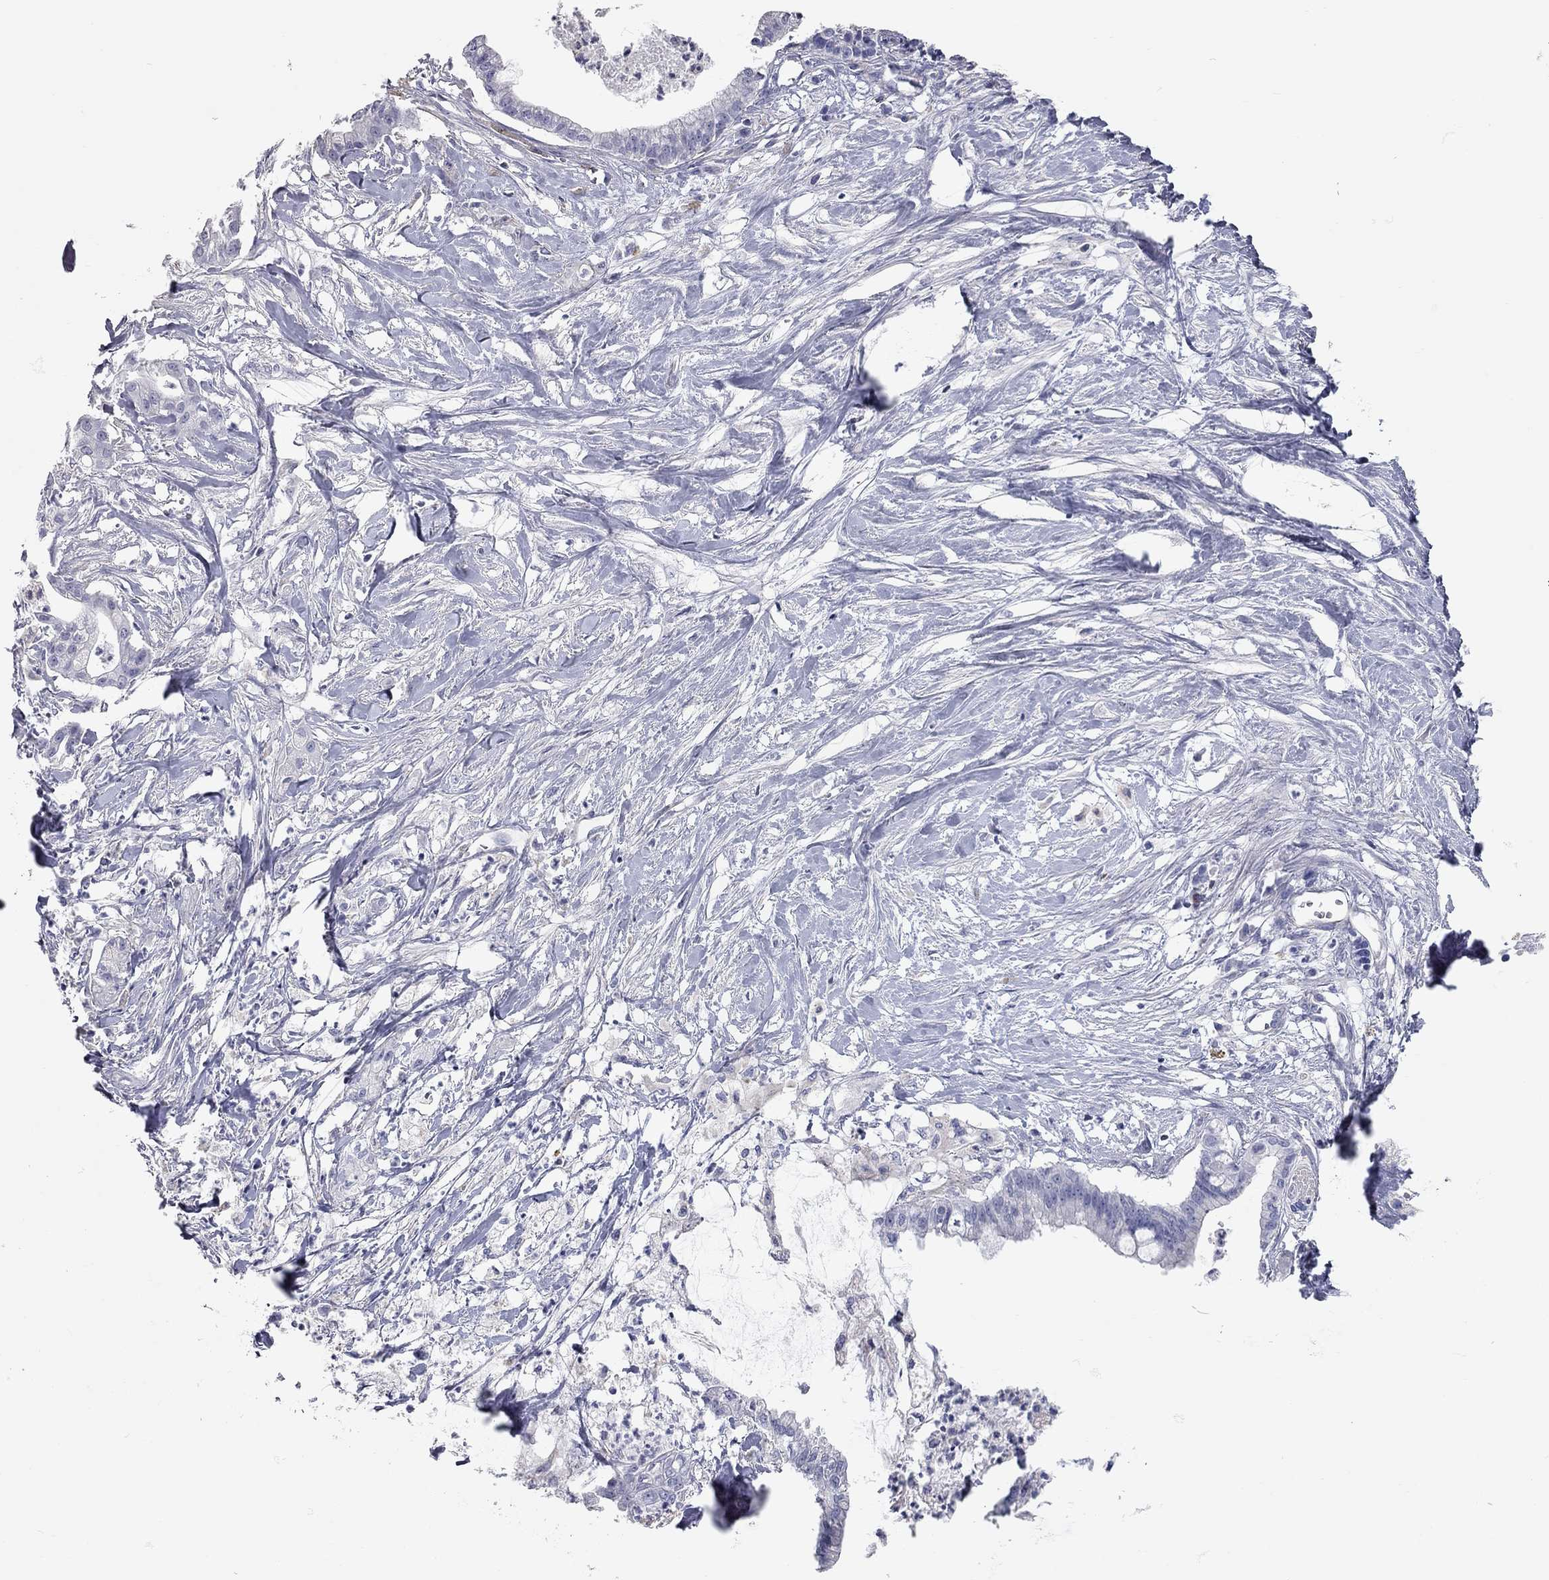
{"staining": {"intensity": "negative", "quantity": "none", "location": "none"}, "tissue": "pancreatic cancer", "cell_type": "Tumor cells", "image_type": "cancer", "snomed": [{"axis": "morphology", "description": "Normal tissue, NOS"}, {"axis": "morphology", "description": "Adenocarcinoma, NOS"}, {"axis": "topography", "description": "Pancreas"}], "caption": "Immunohistochemistry (IHC) image of pancreatic cancer (adenocarcinoma) stained for a protein (brown), which exhibits no positivity in tumor cells. (DAB immunohistochemistry (IHC), high magnification).", "gene": "C10orf90", "patient": {"sex": "female", "age": 58}}